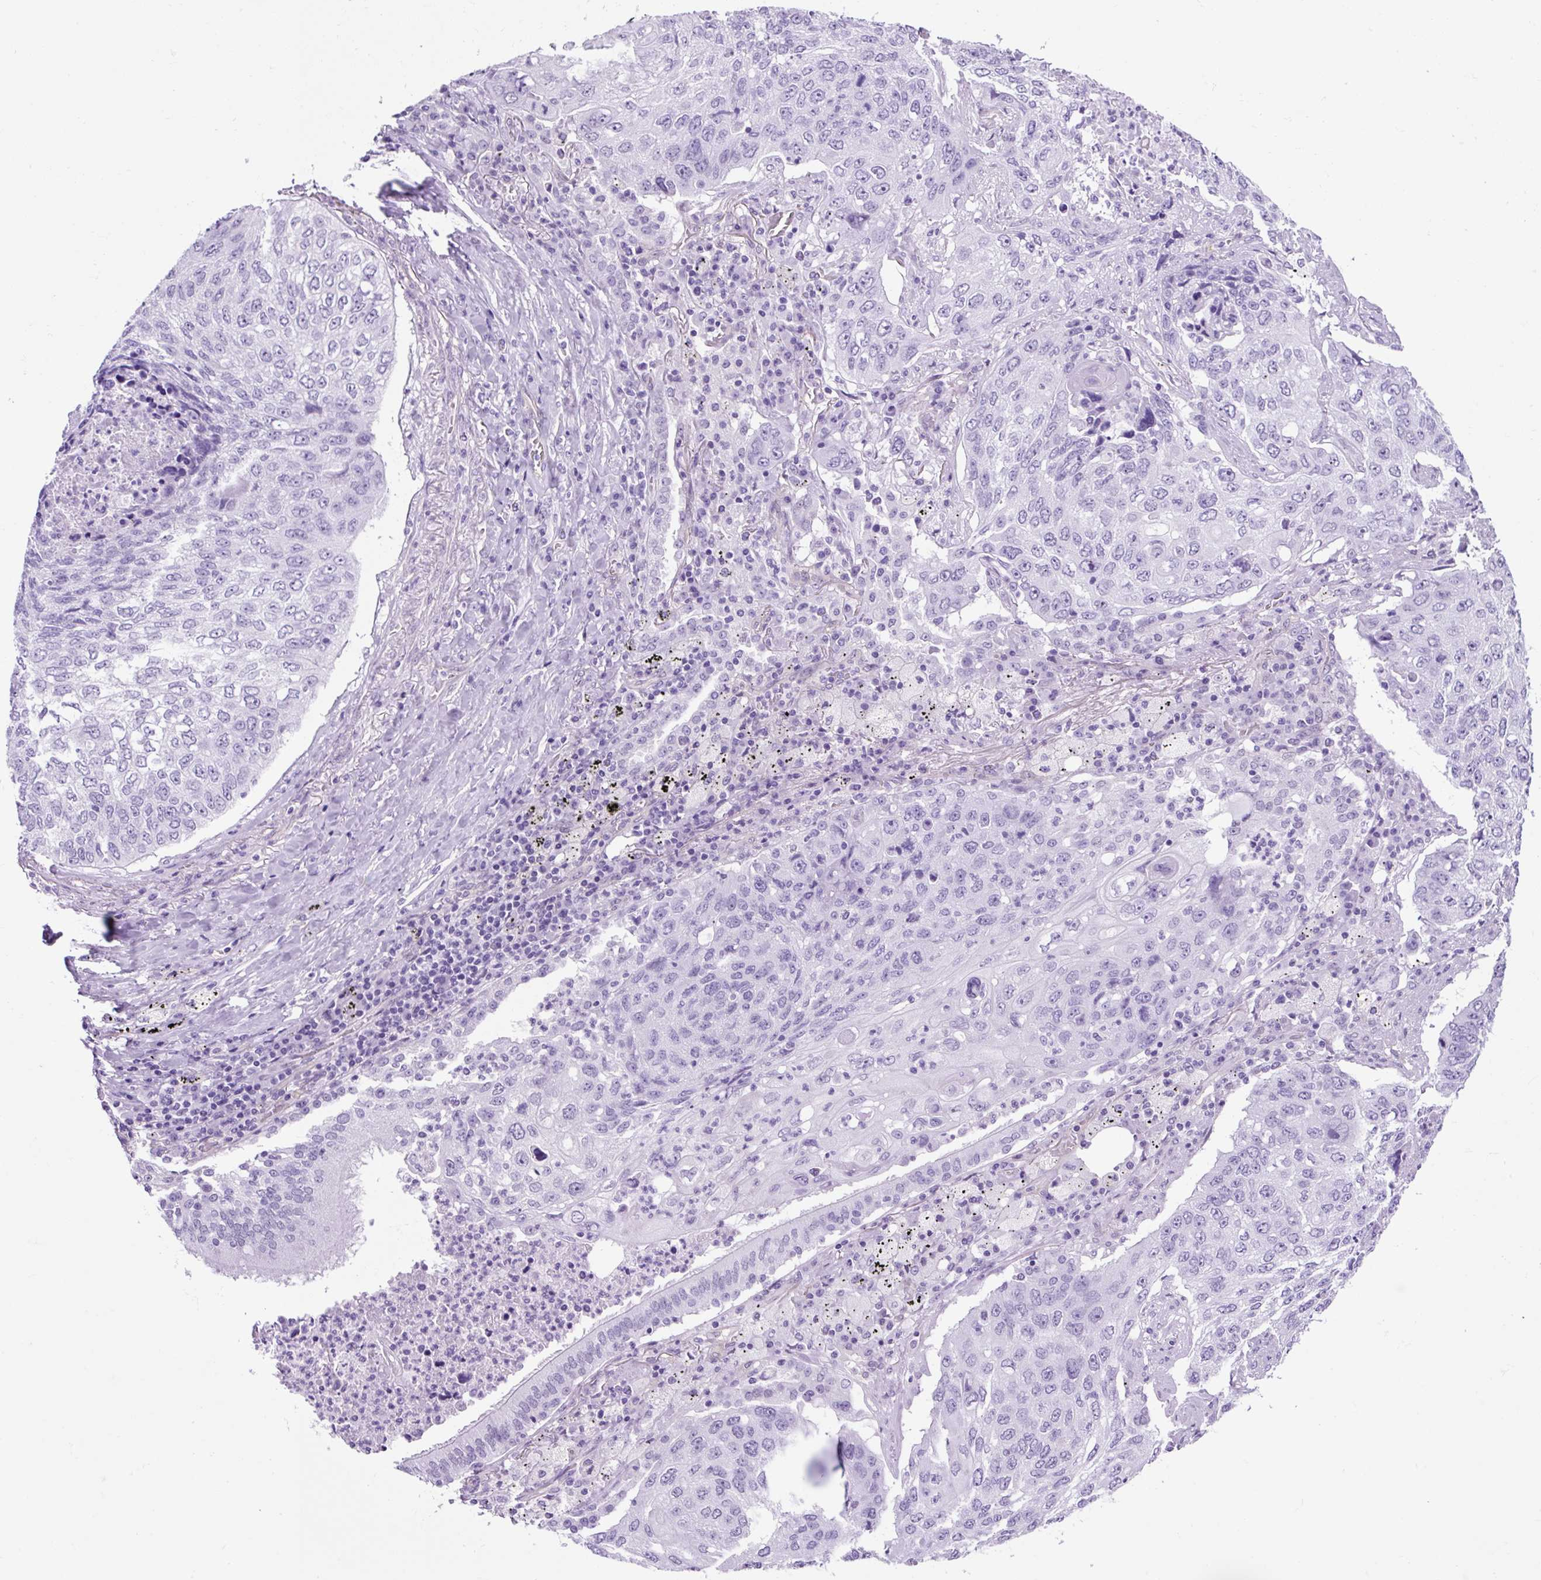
{"staining": {"intensity": "negative", "quantity": "none", "location": "none"}, "tissue": "lung cancer", "cell_type": "Tumor cells", "image_type": "cancer", "snomed": [{"axis": "morphology", "description": "Squamous cell carcinoma, NOS"}, {"axis": "topography", "description": "Lung"}], "caption": "This is an immunohistochemistry histopathology image of lung cancer. There is no staining in tumor cells.", "gene": "KRT12", "patient": {"sex": "female", "age": 63}}